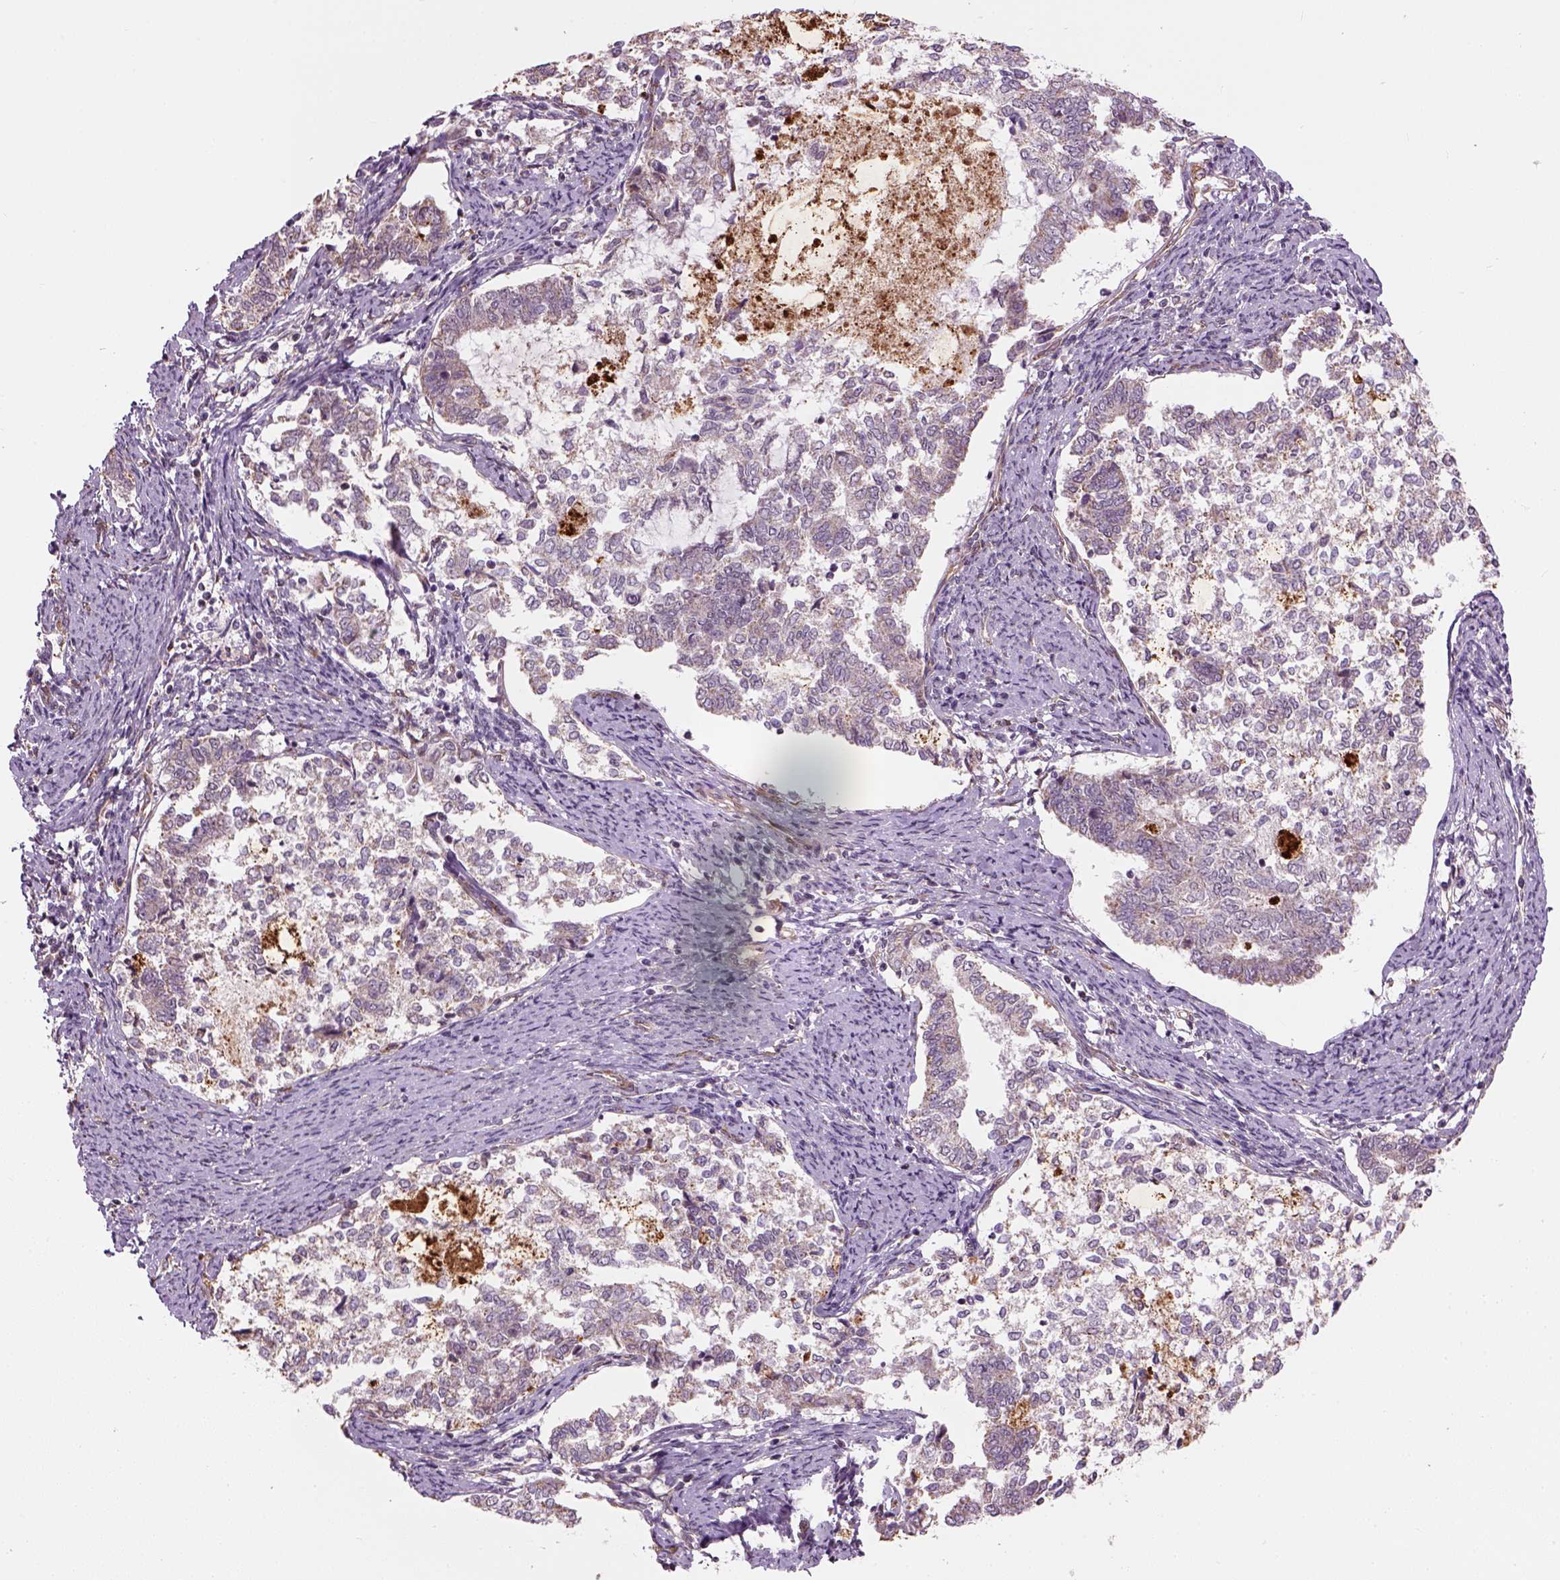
{"staining": {"intensity": "weak", "quantity": "<25%", "location": "cytoplasmic/membranous"}, "tissue": "endometrial cancer", "cell_type": "Tumor cells", "image_type": "cancer", "snomed": [{"axis": "morphology", "description": "Adenocarcinoma, NOS"}, {"axis": "topography", "description": "Endometrium"}], "caption": "Tumor cells show no significant expression in endometrial cancer. The staining is performed using DAB (3,3'-diaminobenzidine) brown chromogen with nuclei counter-stained in using hematoxylin.", "gene": "XK", "patient": {"sex": "female", "age": 65}}